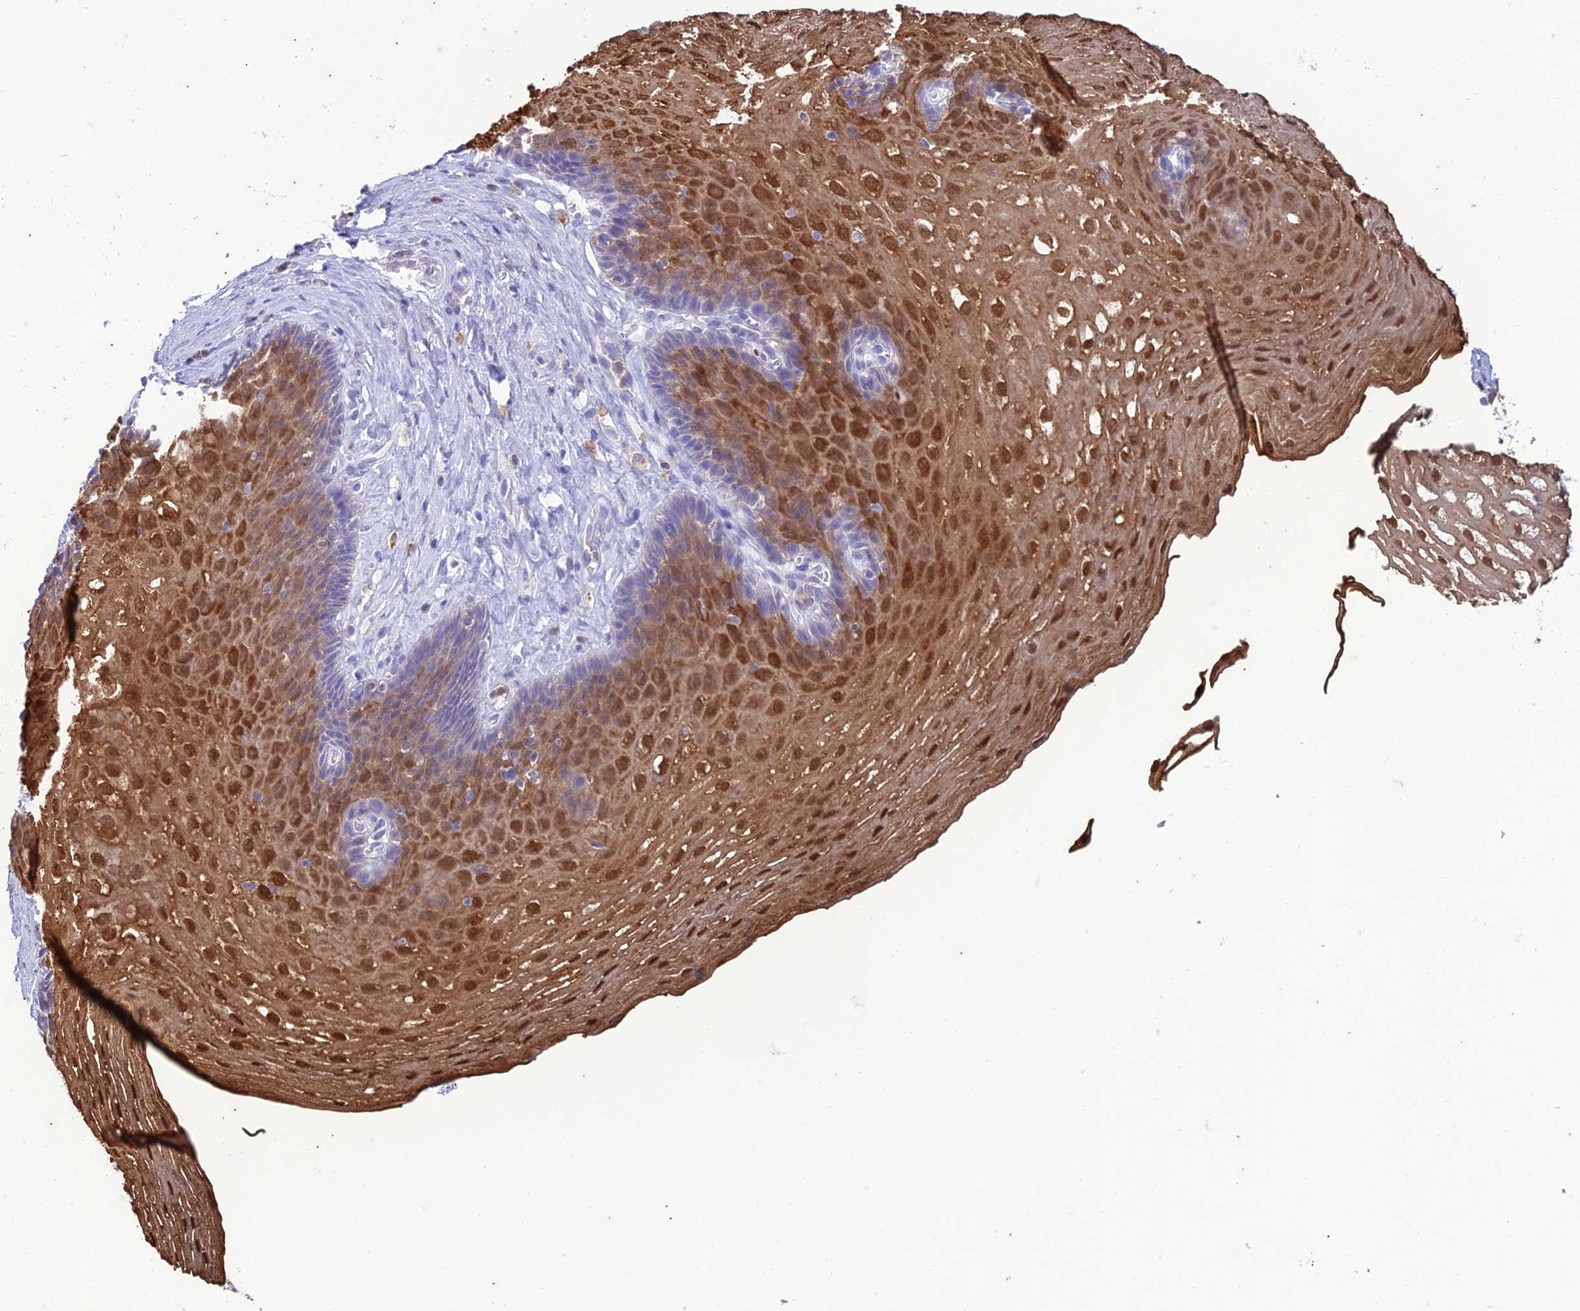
{"staining": {"intensity": "moderate", "quantity": "25%-75%", "location": "cytoplasmic/membranous,nuclear"}, "tissue": "esophagus", "cell_type": "Squamous epithelial cells", "image_type": "normal", "snomed": [{"axis": "morphology", "description": "Normal tissue, NOS"}, {"axis": "topography", "description": "Esophagus"}], "caption": "Approximately 25%-75% of squamous epithelial cells in normal human esophagus exhibit moderate cytoplasmic/membranous,nuclear protein positivity as visualized by brown immunohistochemical staining.", "gene": "FGF7", "patient": {"sex": "female", "age": 66}}